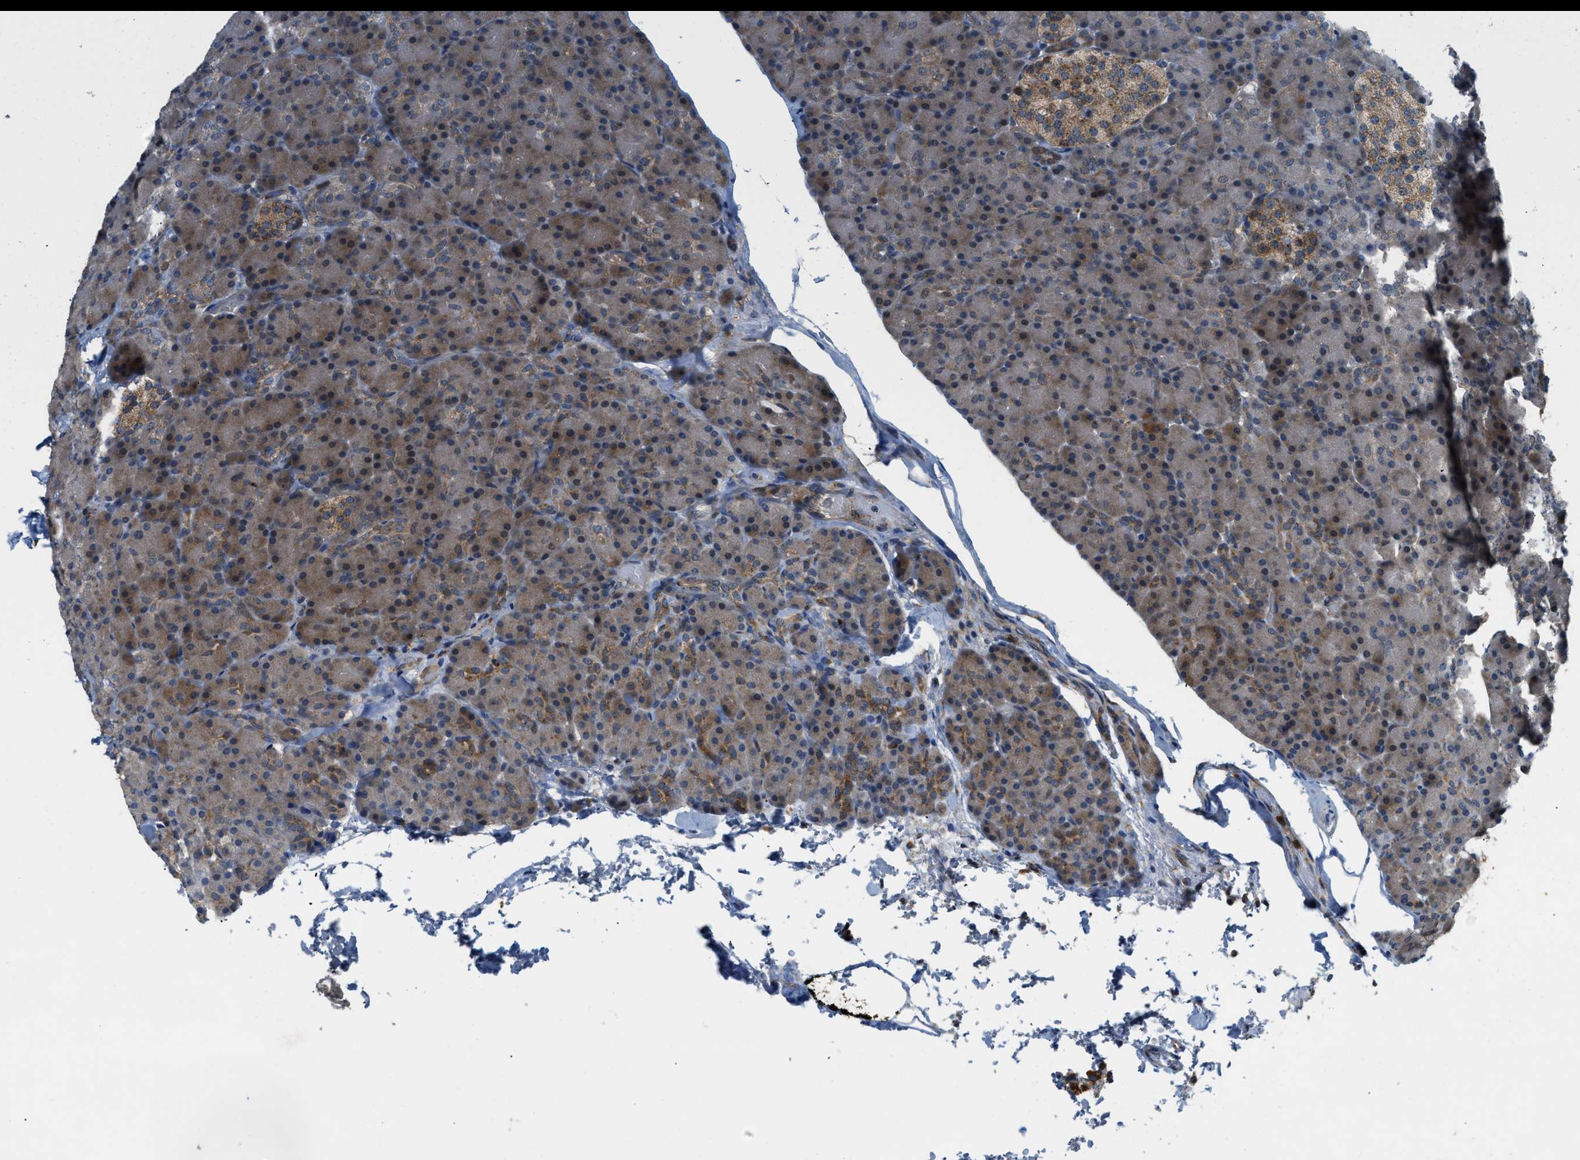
{"staining": {"intensity": "weak", "quantity": "25%-75%", "location": "cytoplasmic/membranous"}, "tissue": "pancreas", "cell_type": "Exocrine glandular cells", "image_type": "normal", "snomed": [{"axis": "morphology", "description": "Normal tissue, NOS"}, {"axis": "topography", "description": "Pancreas"}], "caption": "This is an image of immunohistochemistry (IHC) staining of benign pancreas, which shows weak staining in the cytoplasmic/membranous of exocrine glandular cells.", "gene": "STARD3NL", "patient": {"sex": "female", "age": 43}}